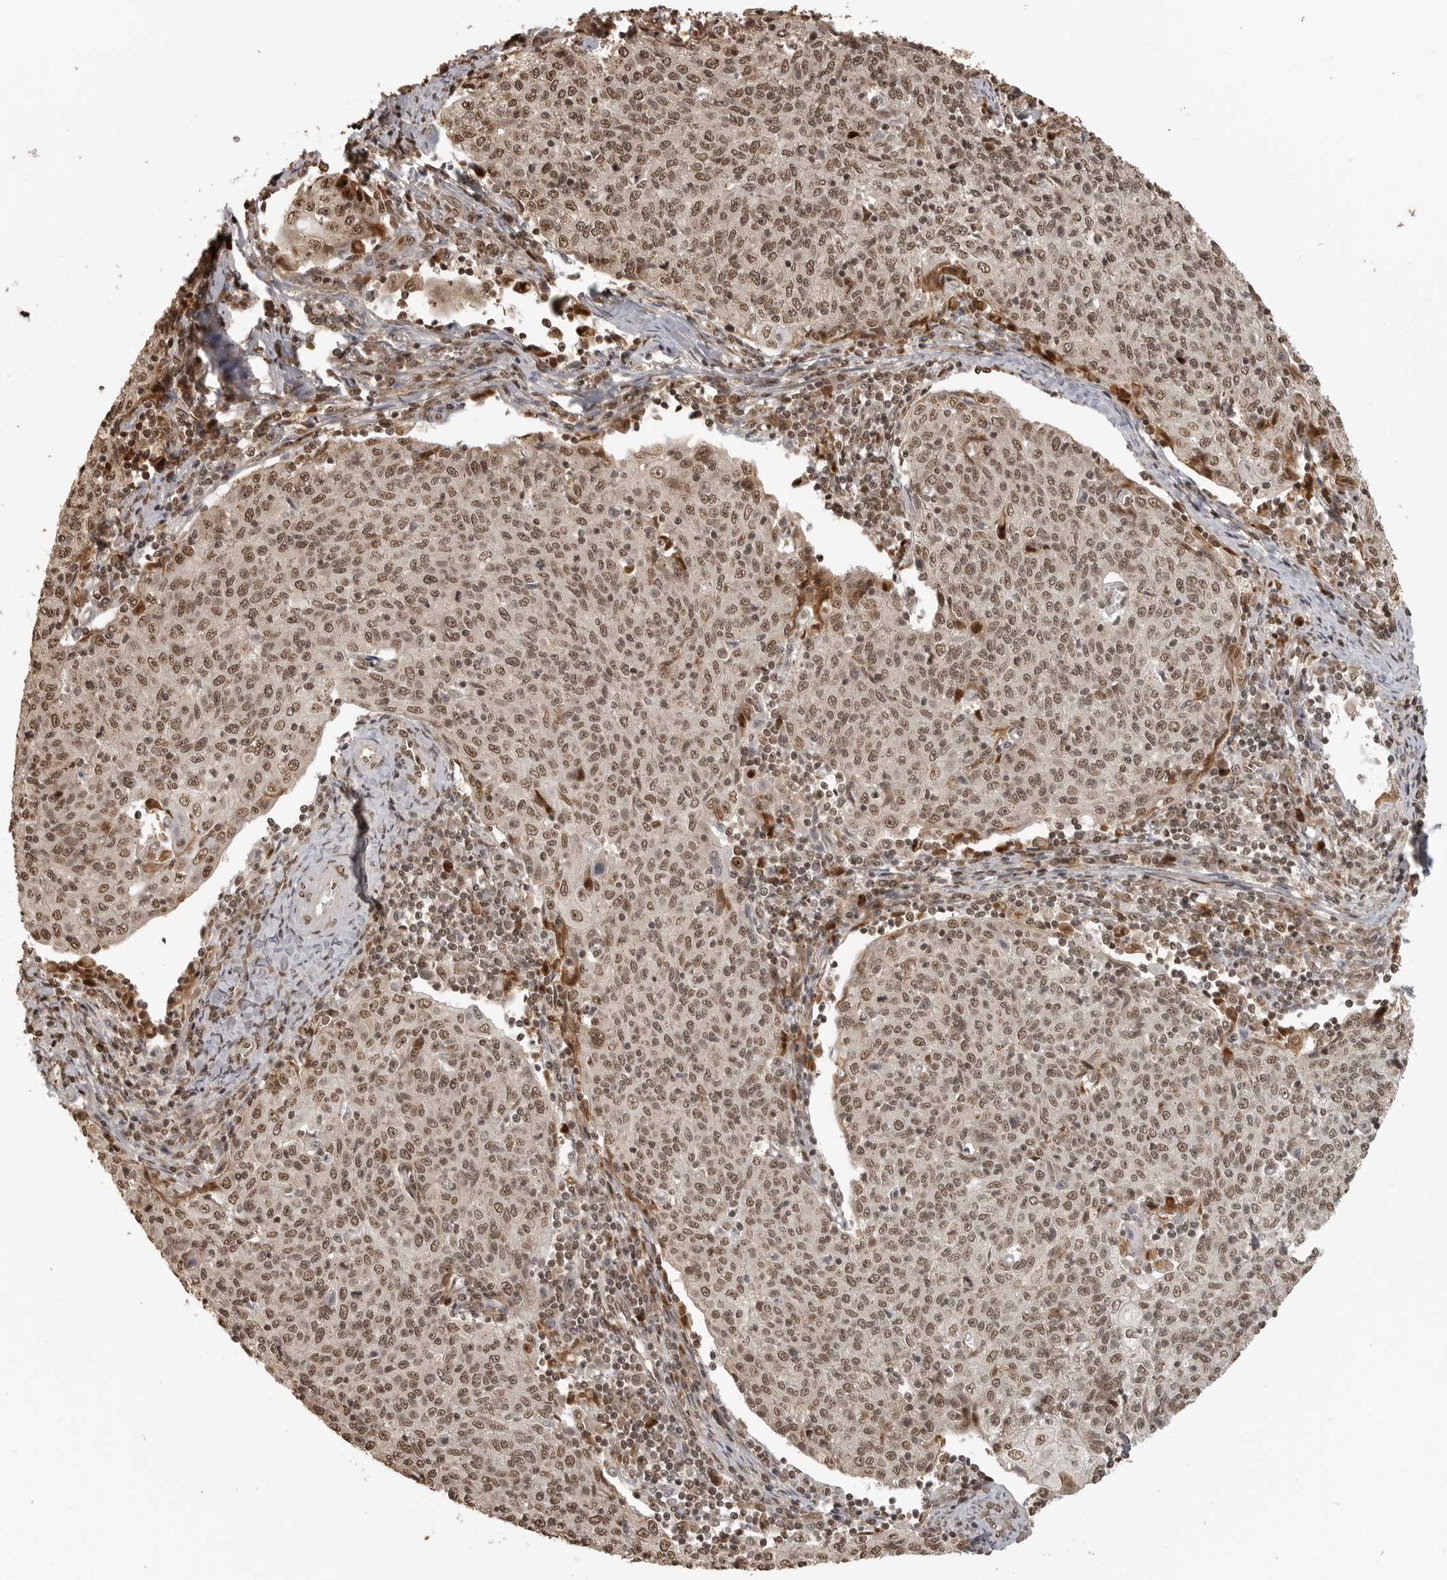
{"staining": {"intensity": "moderate", "quantity": ">75%", "location": "nuclear"}, "tissue": "cervical cancer", "cell_type": "Tumor cells", "image_type": "cancer", "snomed": [{"axis": "morphology", "description": "Squamous cell carcinoma, NOS"}, {"axis": "topography", "description": "Cervix"}], "caption": "Immunohistochemical staining of human cervical squamous cell carcinoma reveals moderate nuclear protein positivity in approximately >75% of tumor cells.", "gene": "CLOCK", "patient": {"sex": "female", "age": 48}}